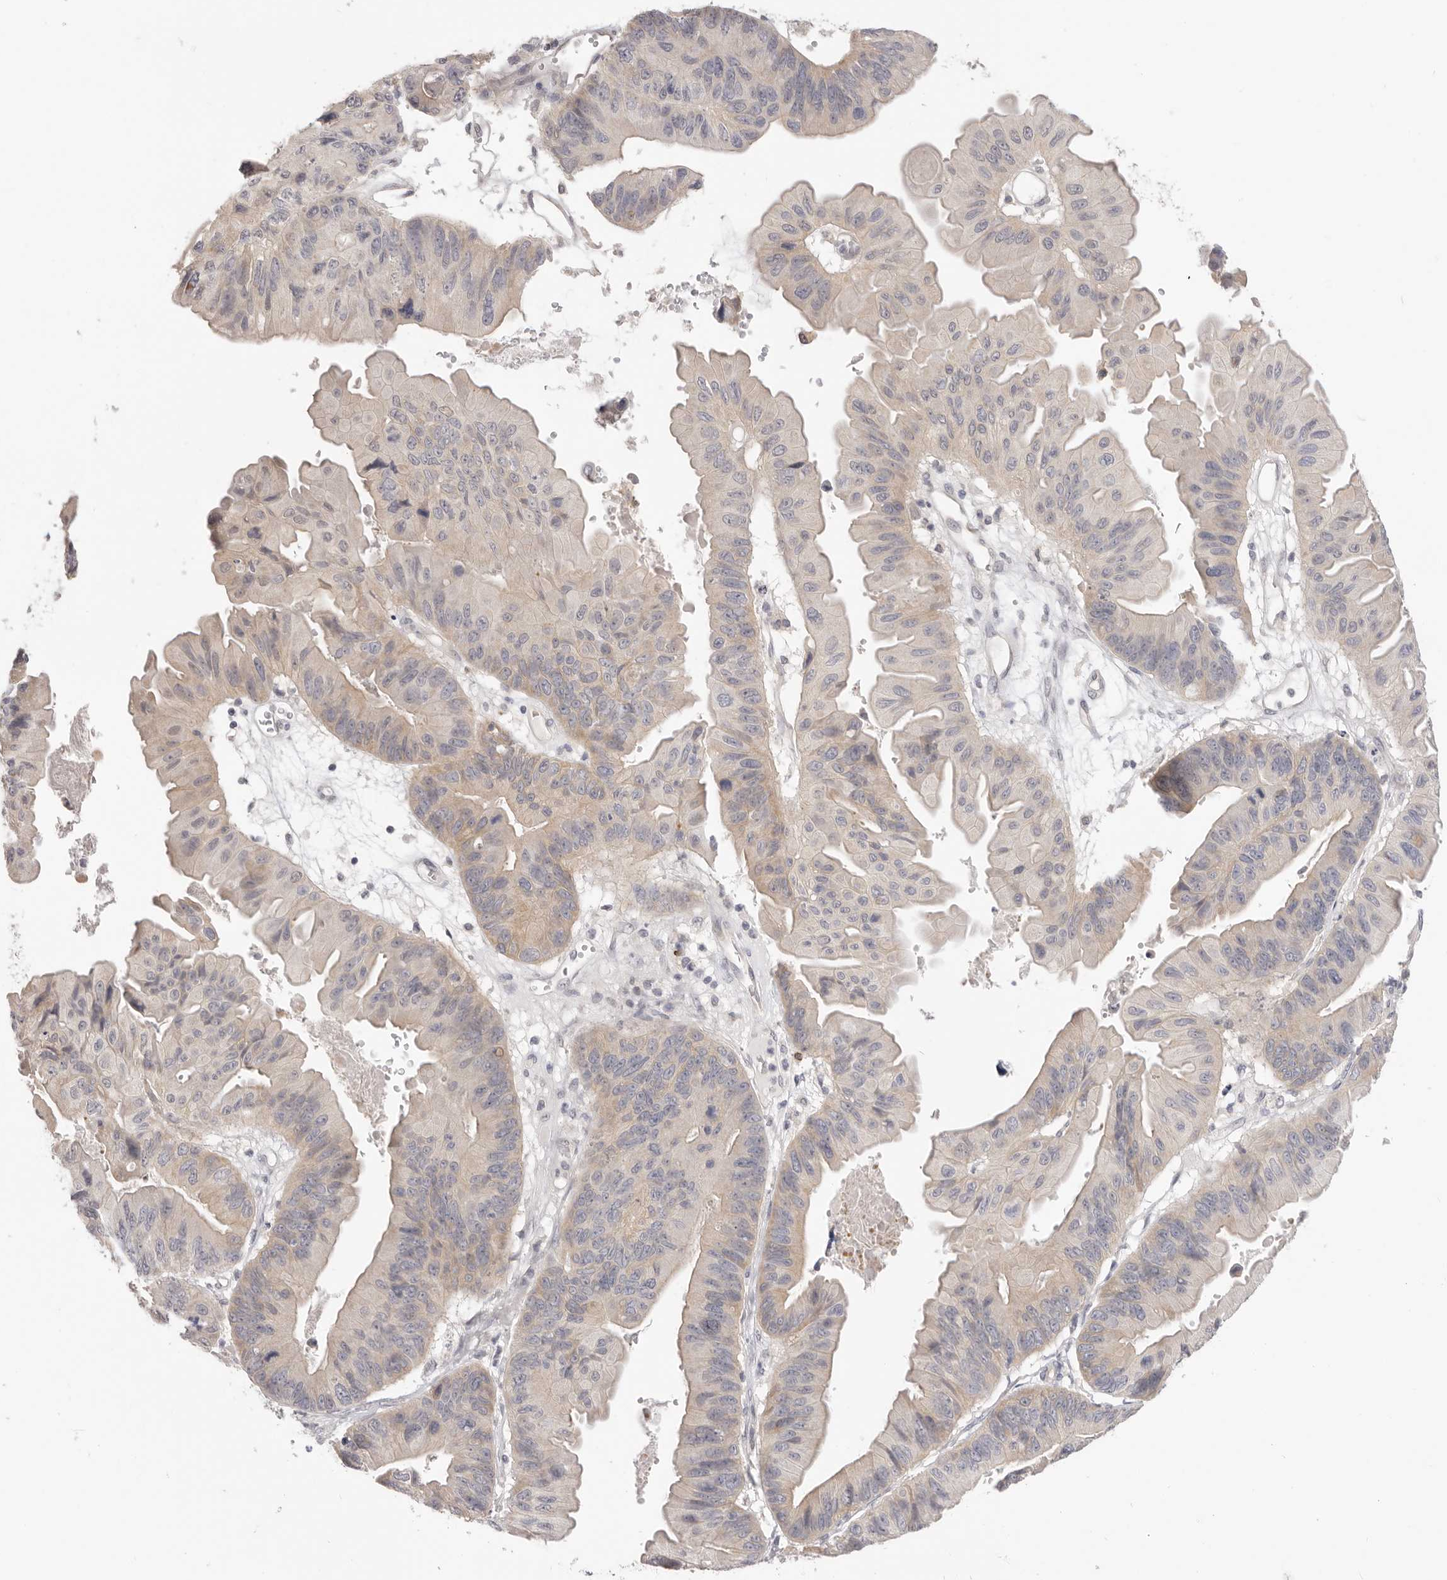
{"staining": {"intensity": "weak", "quantity": "25%-75%", "location": "cytoplasmic/membranous"}, "tissue": "ovarian cancer", "cell_type": "Tumor cells", "image_type": "cancer", "snomed": [{"axis": "morphology", "description": "Cystadenocarcinoma, mucinous, NOS"}, {"axis": "topography", "description": "Ovary"}], "caption": "Mucinous cystadenocarcinoma (ovarian) stained with DAB (3,3'-diaminobenzidine) immunohistochemistry reveals low levels of weak cytoplasmic/membranous positivity in approximately 25%-75% of tumor cells.", "gene": "XIRP1", "patient": {"sex": "female", "age": 61}}